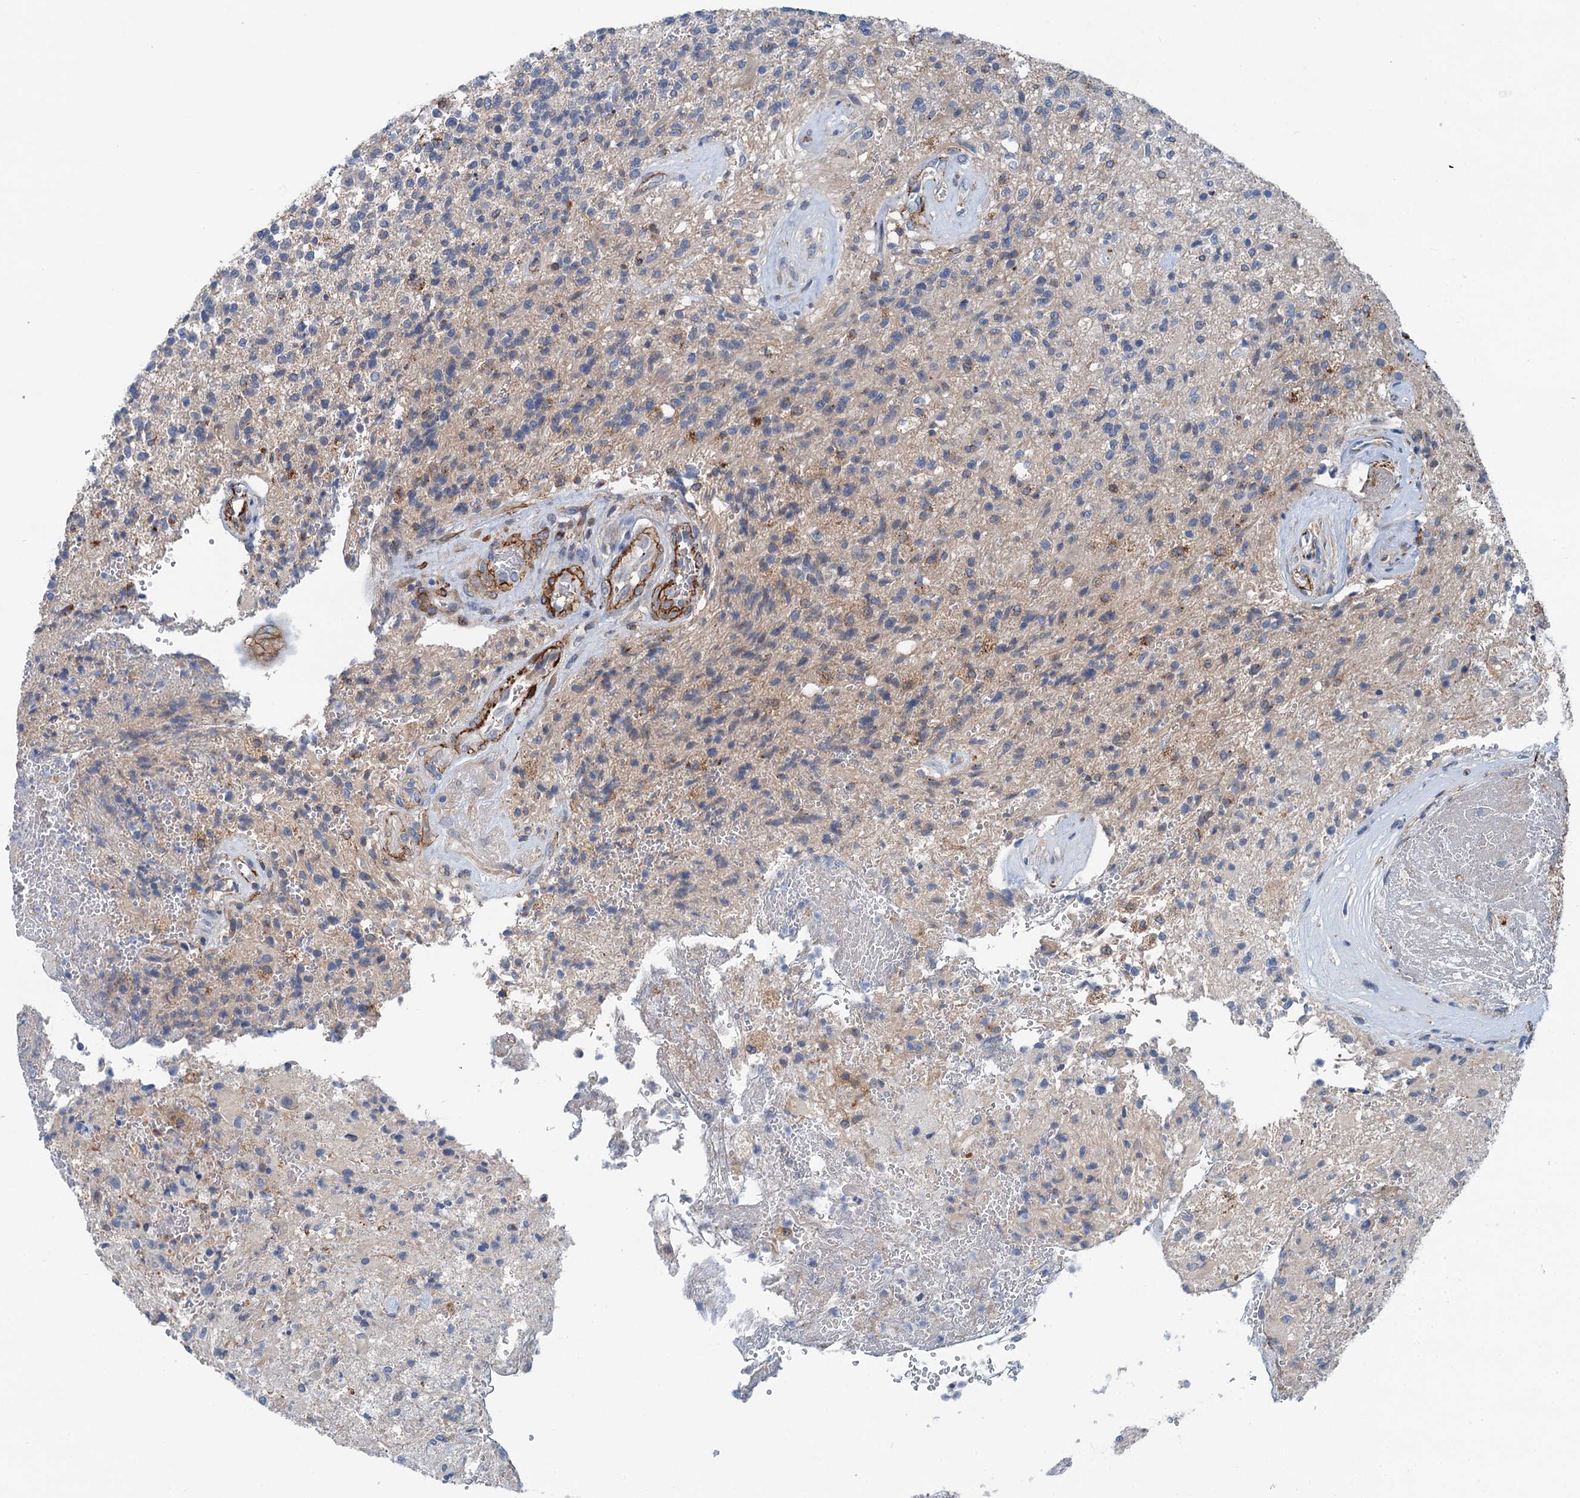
{"staining": {"intensity": "negative", "quantity": "none", "location": "none"}, "tissue": "glioma", "cell_type": "Tumor cells", "image_type": "cancer", "snomed": [{"axis": "morphology", "description": "Glioma, malignant, High grade"}, {"axis": "topography", "description": "Brain"}], "caption": "Malignant high-grade glioma was stained to show a protein in brown. There is no significant expression in tumor cells. Nuclei are stained in blue.", "gene": "CSTPP1", "patient": {"sex": "male", "age": 56}}